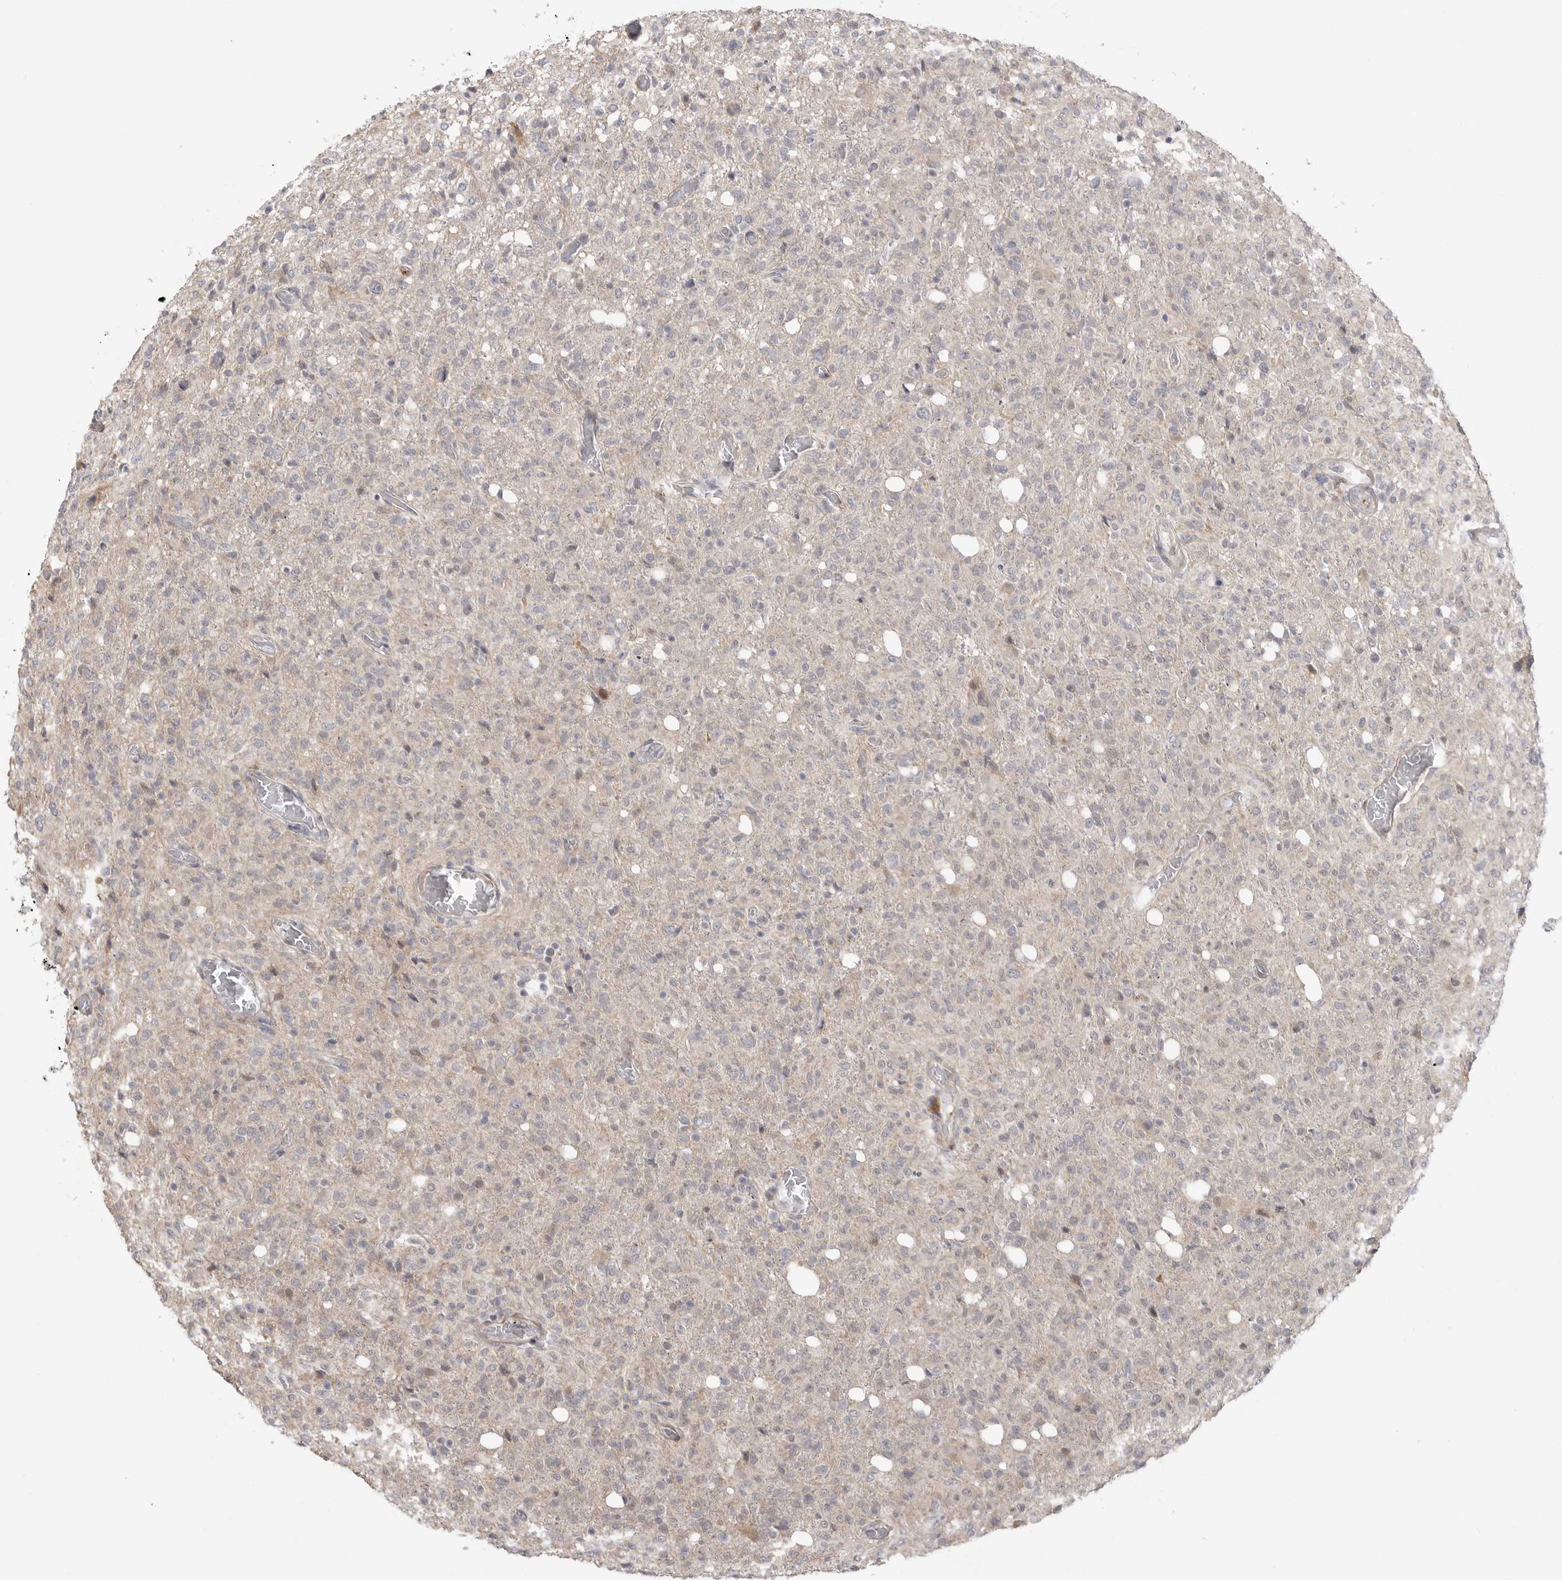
{"staining": {"intensity": "negative", "quantity": "none", "location": "none"}, "tissue": "glioma", "cell_type": "Tumor cells", "image_type": "cancer", "snomed": [{"axis": "morphology", "description": "Glioma, malignant, High grade"}, {"axis": "topography", "description": "Brain"}], "caption": "High magnification brightfield microscopy of malignant glioma (high-grade) stained with DAB (3,3'-diaminobenzidine) (brown) and counterstained with hematoxylin (blue): tumor cells show no significant positivity.", "gene": "GGT6", "patient": {"sex": "female", "age": 57}}